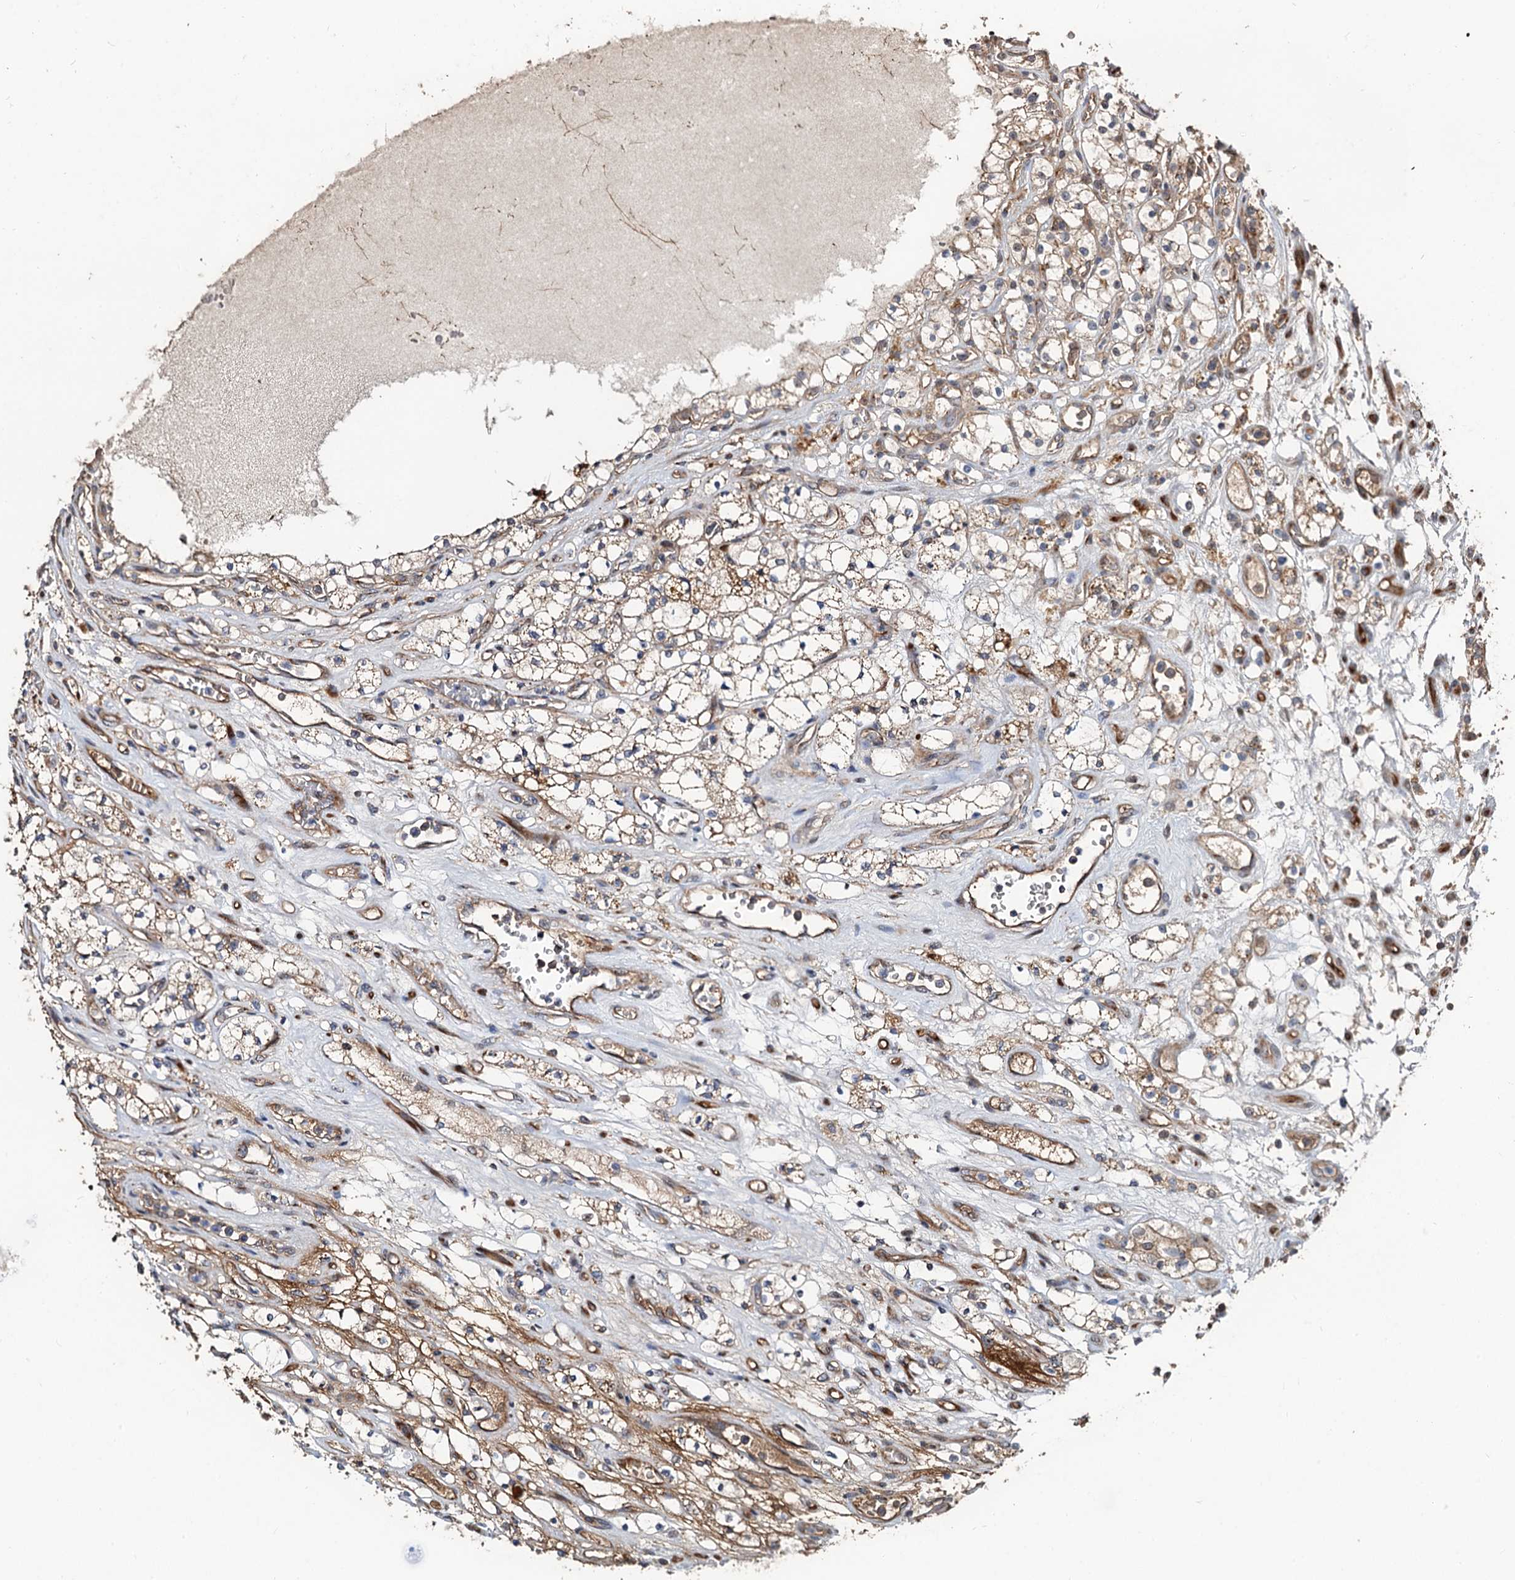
{"staining": {"intensity": "moderate", "quantity": "25%-75%", "location": "cytoplasmic/membranous"}, "tissue": "renal cancer", "cell_type": "Tumor cells", "image_type": "cancer", "snomed": [{"axis": "morphology", "description": "Adenocarcinoma, NOS"}, {"axis": "topography", "description": "Kidney"}], "caption": "Moderate cytoplasmic/membranous protein expression is appreciated in approximately 25%-75% of tumor cells in renal adenocarcinoma. The protein of interest is stained brown, and the nuclei are stained in blue (DAB (3,3'-diaminobenzidine) IHC with brightfield microscopy, high magnification).", "gene": "DEXI", "patient": {"sex": "female", "age": 69}}